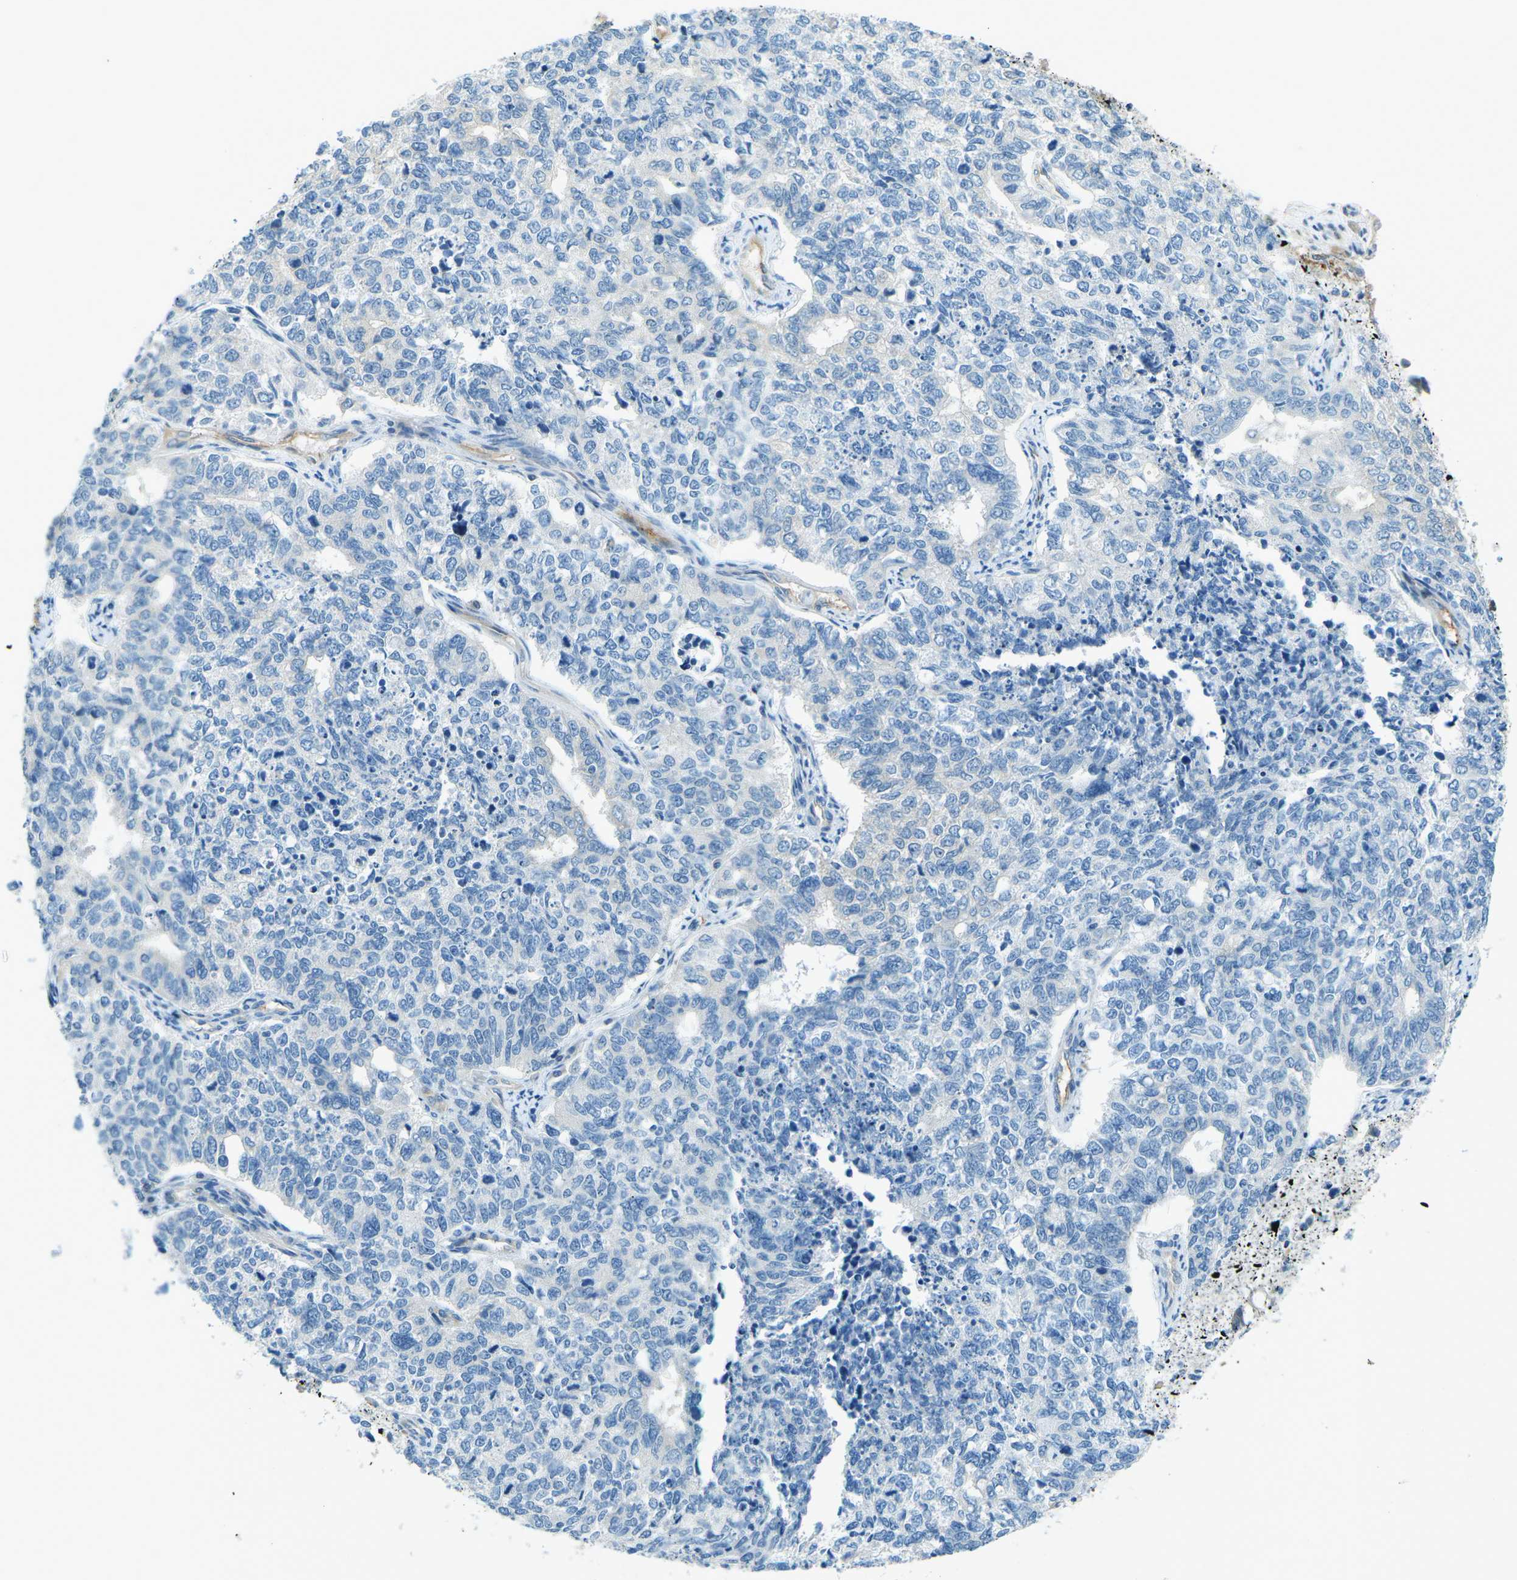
{"staining": {"intensity": "negative", "quantity": "none", "location": "none"}, "tissue": "cervical cancer", "cell_type": "Tumor cells", "image_type": "cancer", "snomed": [{"axis": "morphology", "description": "Squamous cell carcinoma, NOS"}, {"axis": "topography", "description": "Cervix"}], "caption": "Photomicrograph shows no protein staining in tumor cells of squamous cell carcinoma (cervical) tissue.", "gene": "ZNF367", "patient": {"sex": "female", "age": 63}}